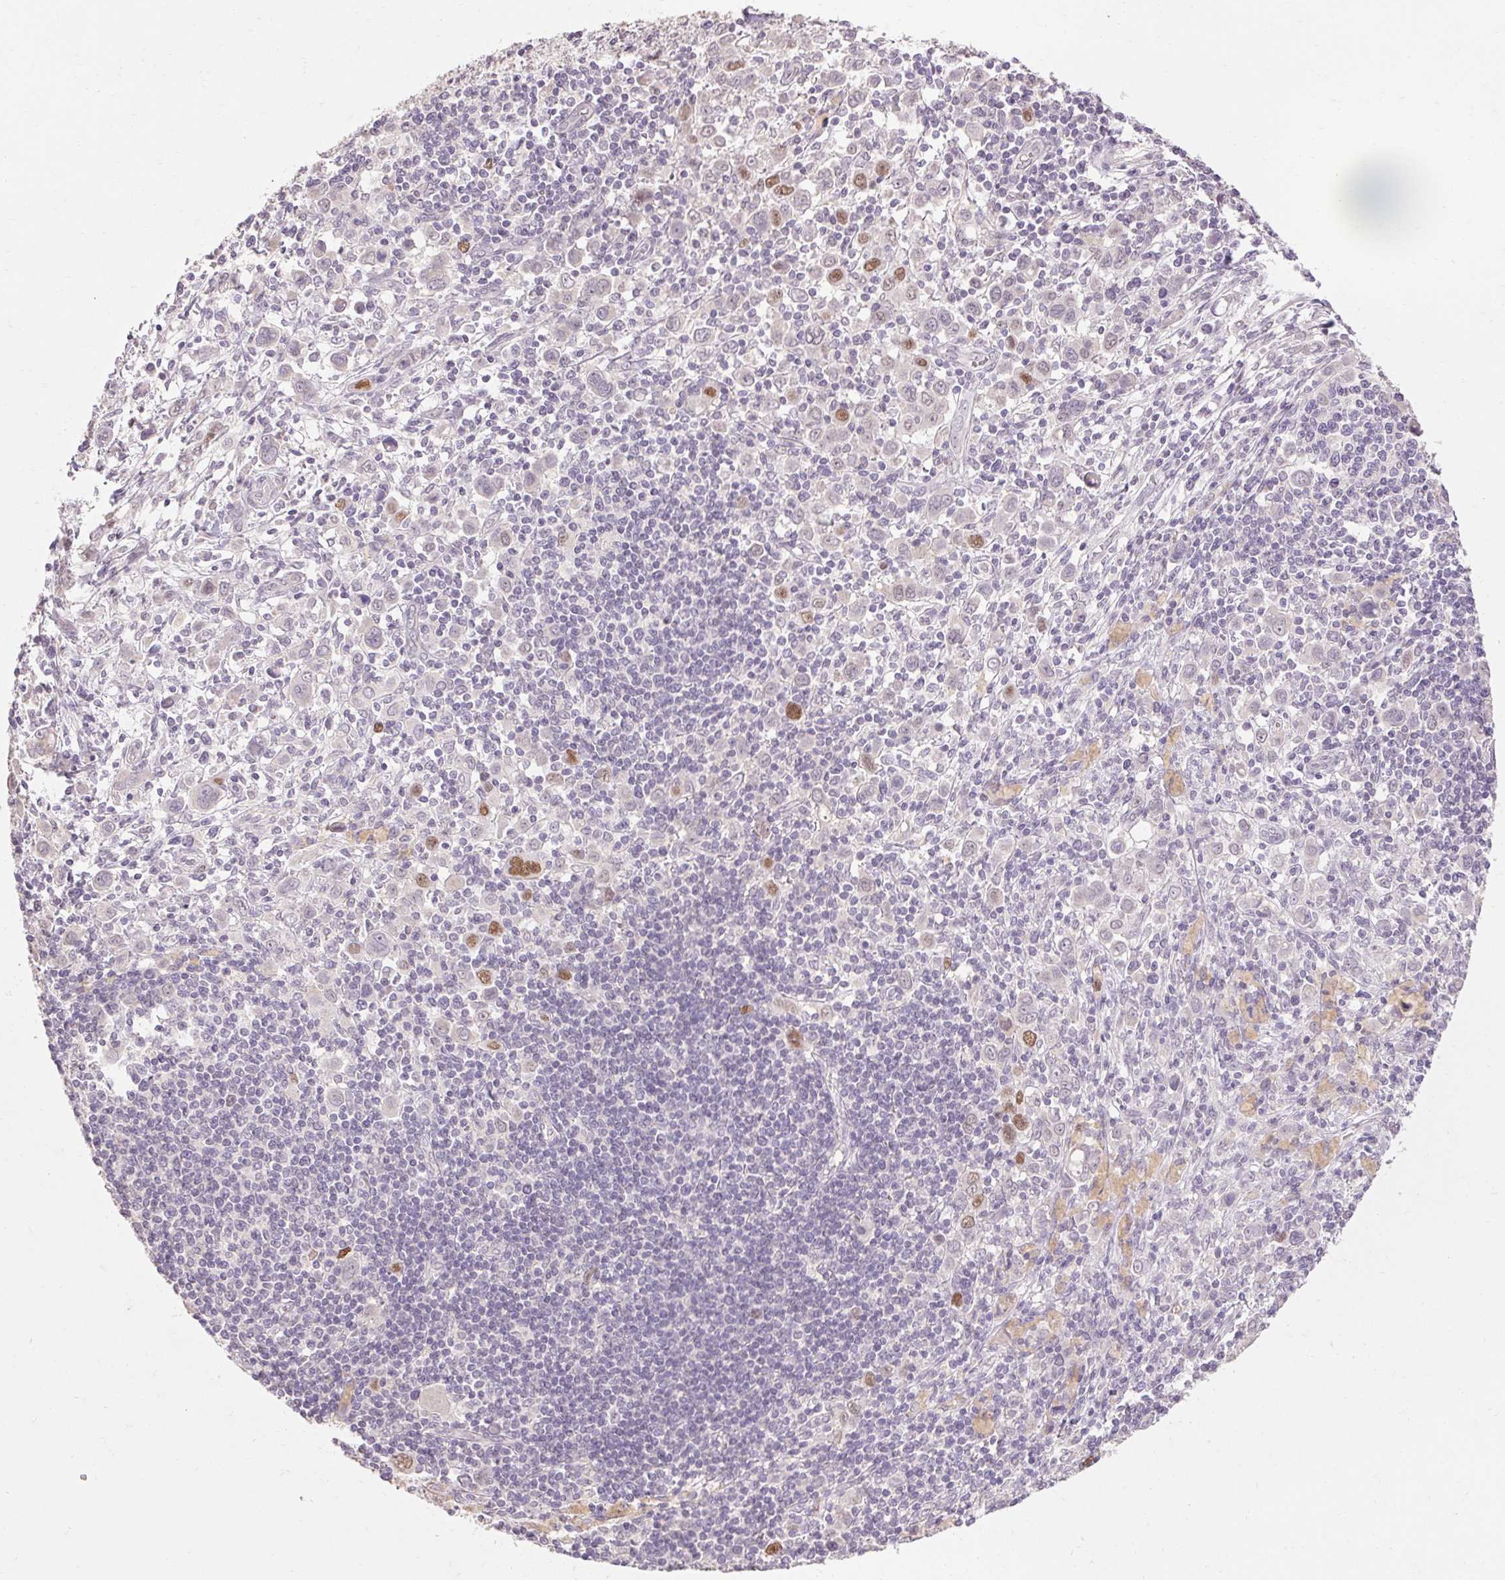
{"staining": {"intensity": "moderate", "quantity": "<25%", "location": "nuclear"}, "tissue": "stomach cancer", "cell_type": "Tumor cells", "image_type": "cancer", "snomed": [{"axis": "morphology", "description": "Adenocarcinoma, NOS"}, {"axis": "topography", "description": "Stomach, upper"}], "caption": "Immunohistochemistry of human adenocarcinoma (stomach) shows low levels of moderate nuclear positivity in approximately <25% of tumor cells.", "gene": "SKP2", "patient": {"sex": "male", "age": 75}}